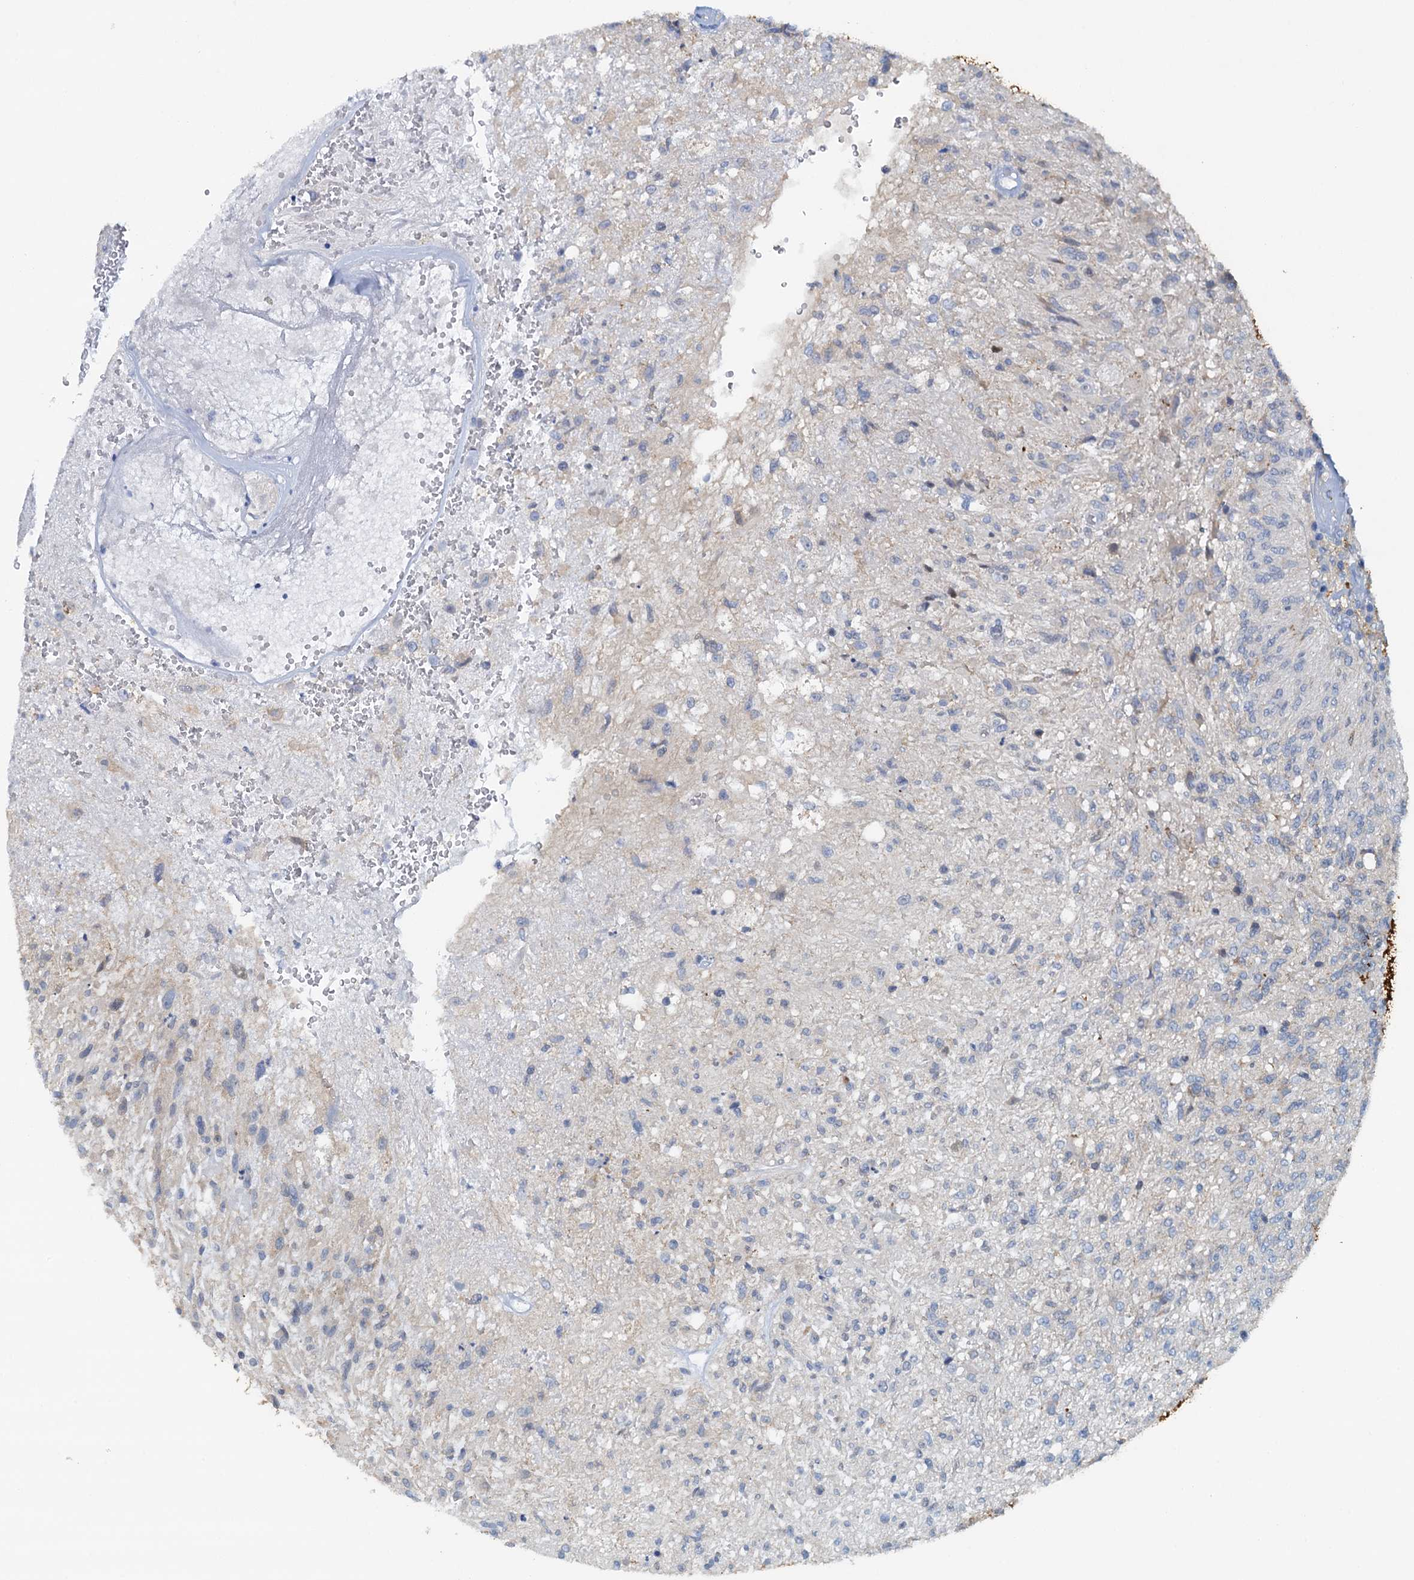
{"staining": {"intensity": "negative", "quantity": "none", "location": "none"}, "tissue": "glioma", "cell_type": "Tumor cells", "image_type": "cancer", "snomed": [{"axis": "morphology", "description": "Glioma, malignant, High grade"}, {"axis": "topography", "description": "Brain"}], "caption": "Immunohistochemical staining of glioma reveals no significant staining in tumor cells.", "gene": "DTD1", "patient": {"sex": "male", "age": 56}}